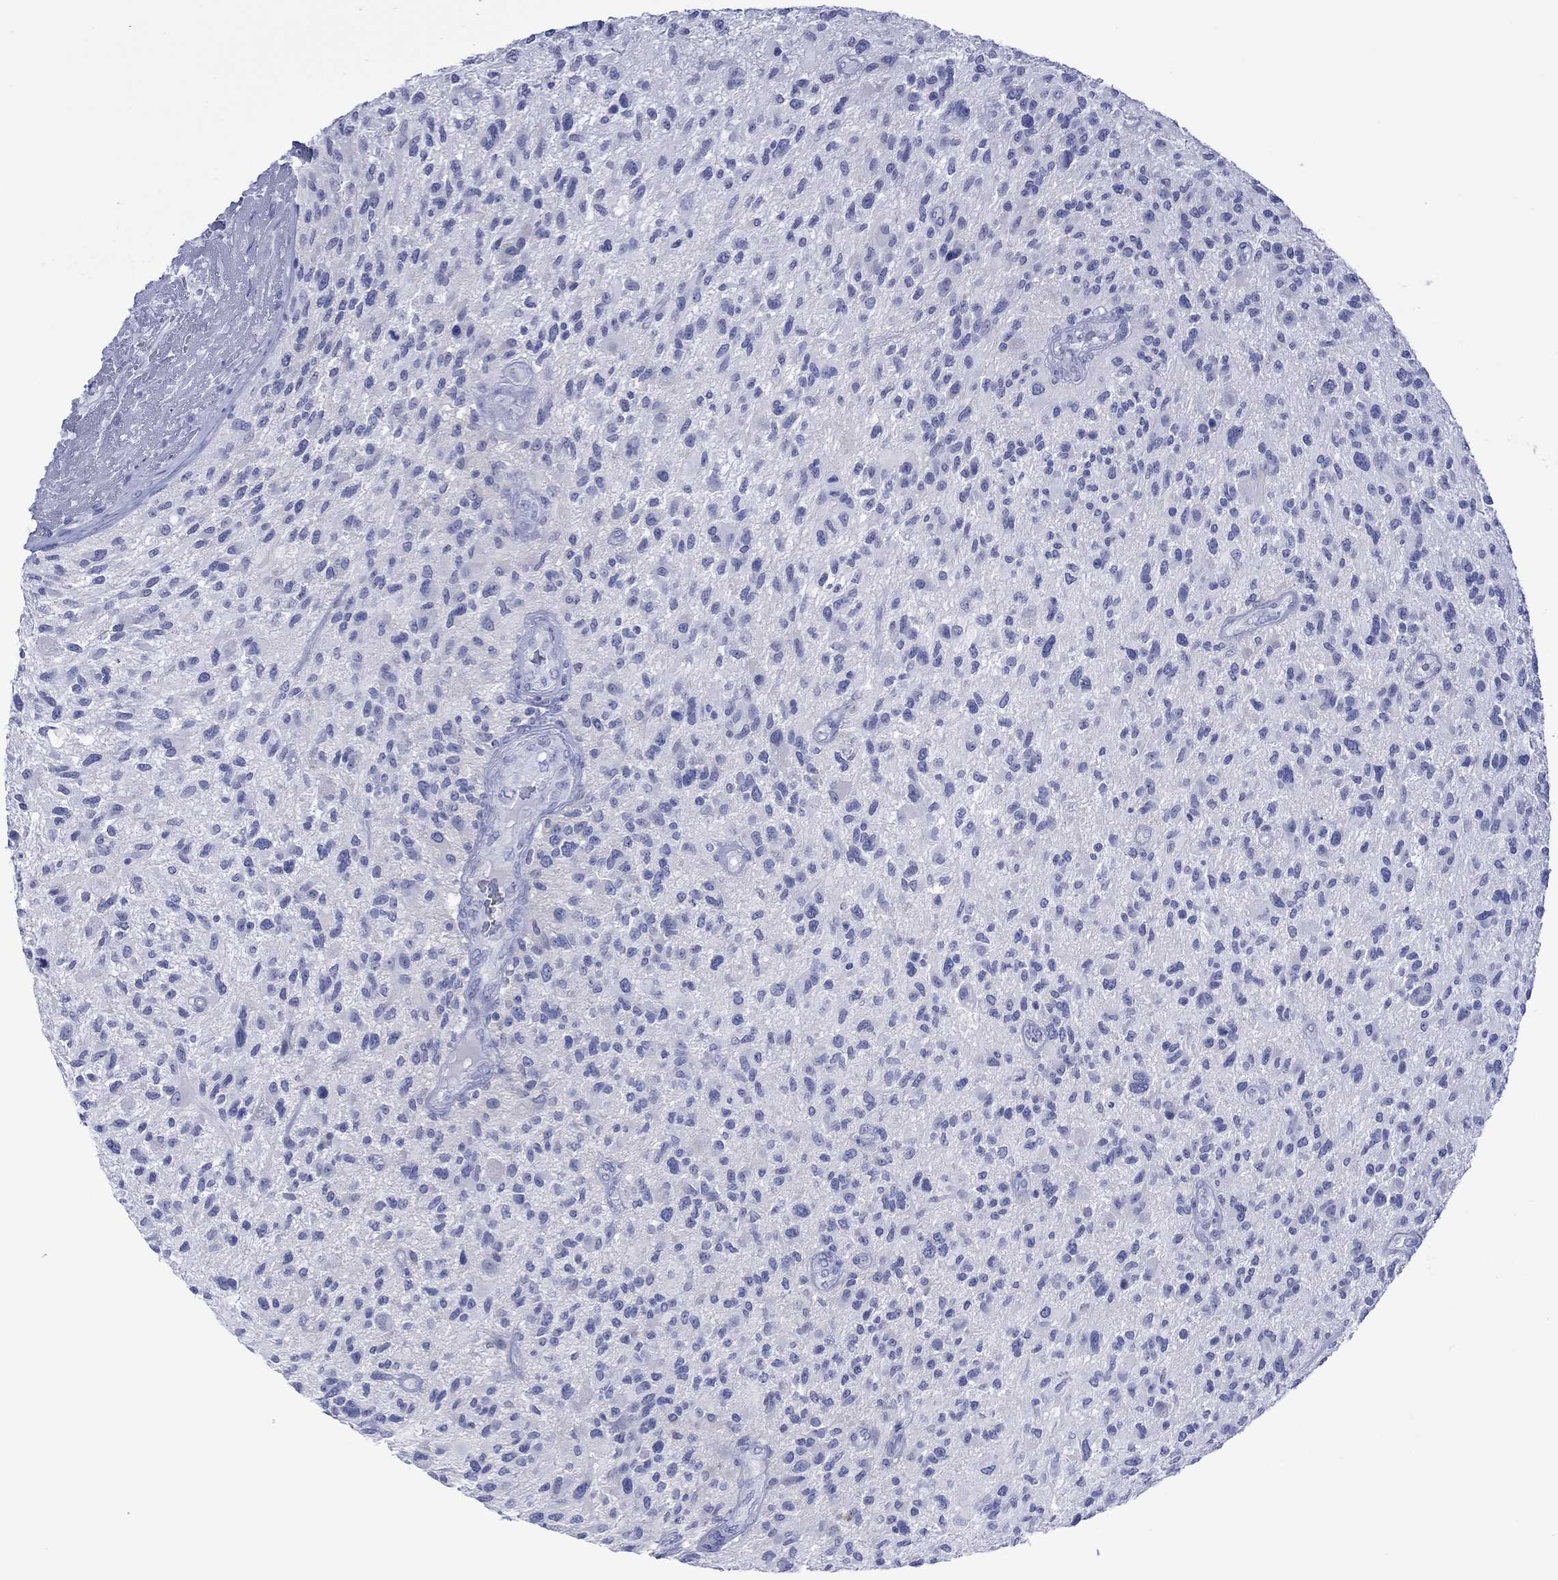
{"staining": {"intensity": "negative", "quantity": "none", "location": "none"}, "tissue": "glioma", "cell_type": "Tumor cells", "image_type": "cancer", "snomed": [{"axis": "morphology", "description": "Glioma, malignant, High grade"}, {"axis": "topography", "description": "Brain"}], "caption": "High magnification brightfield microscopy of glioma stained with DAB (3,3'-diaminobenzidine) (brown) and counterstained with hematoxylin (blue): tumor cells show no significant expression. (Brightfield microscopy of DAB (3,3'-diaminobenzidine) immunohistochemistry at high magnification).", "gene": "MLANA", "patient": {"sex": "male", "age": 47}}